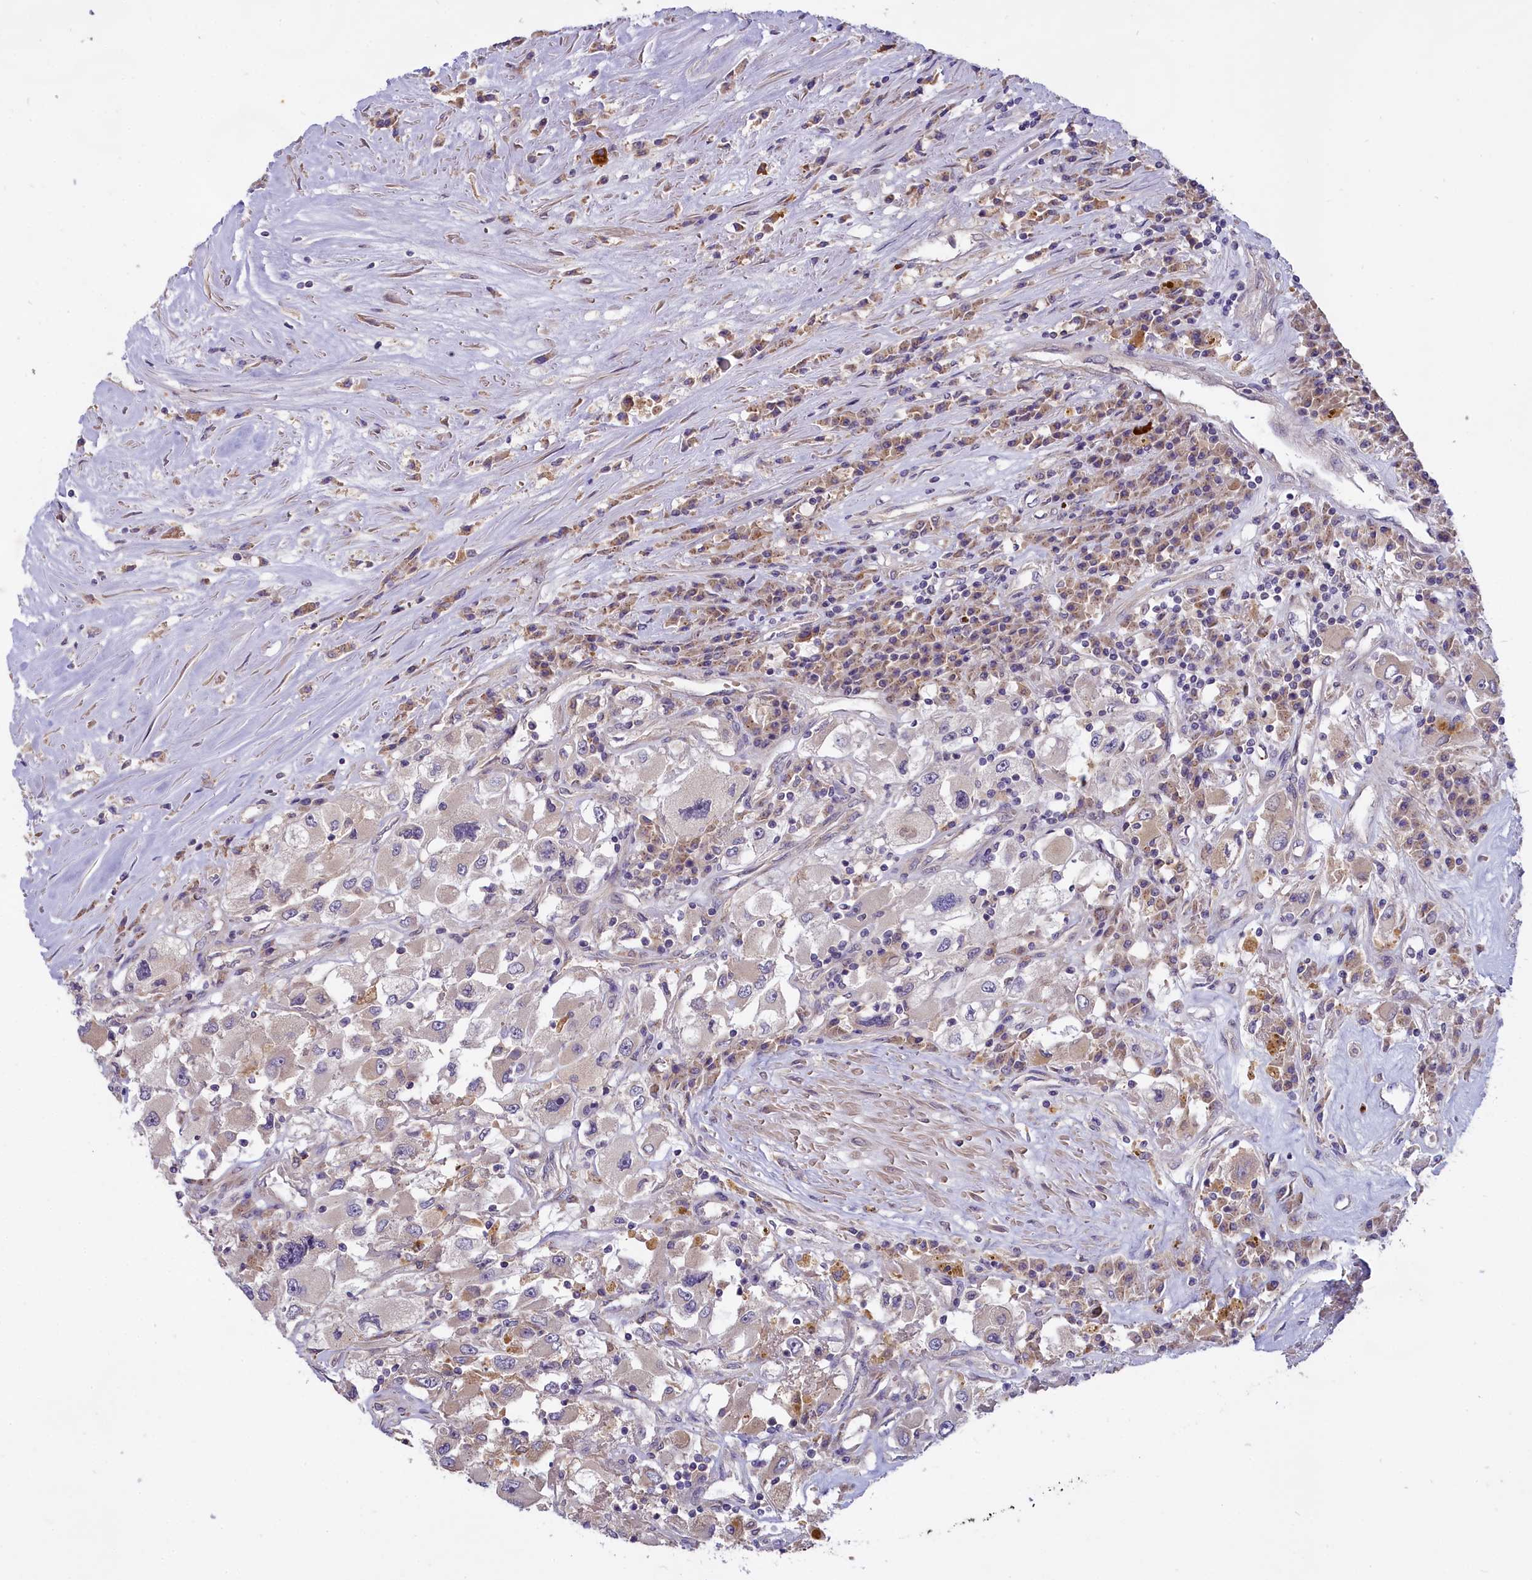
{"staining": {"intensity": "negative", "quantity": "none", "location": "none"}, "tissue": "renal cancer", "cell_type": "Tumor cells", "image_type": "cancer", "snomed": [{"axis": "morphology", "description": "Adenocarcinoma, NOS"}, {"axis": "topography", "description": "Kidney"}], "caption": "Protein analysis of renal adenocarcinoma shows no significant positivity in tumor cells.", "gene": "MEMO1", "patient": {"sex": "female", "age": 52}}